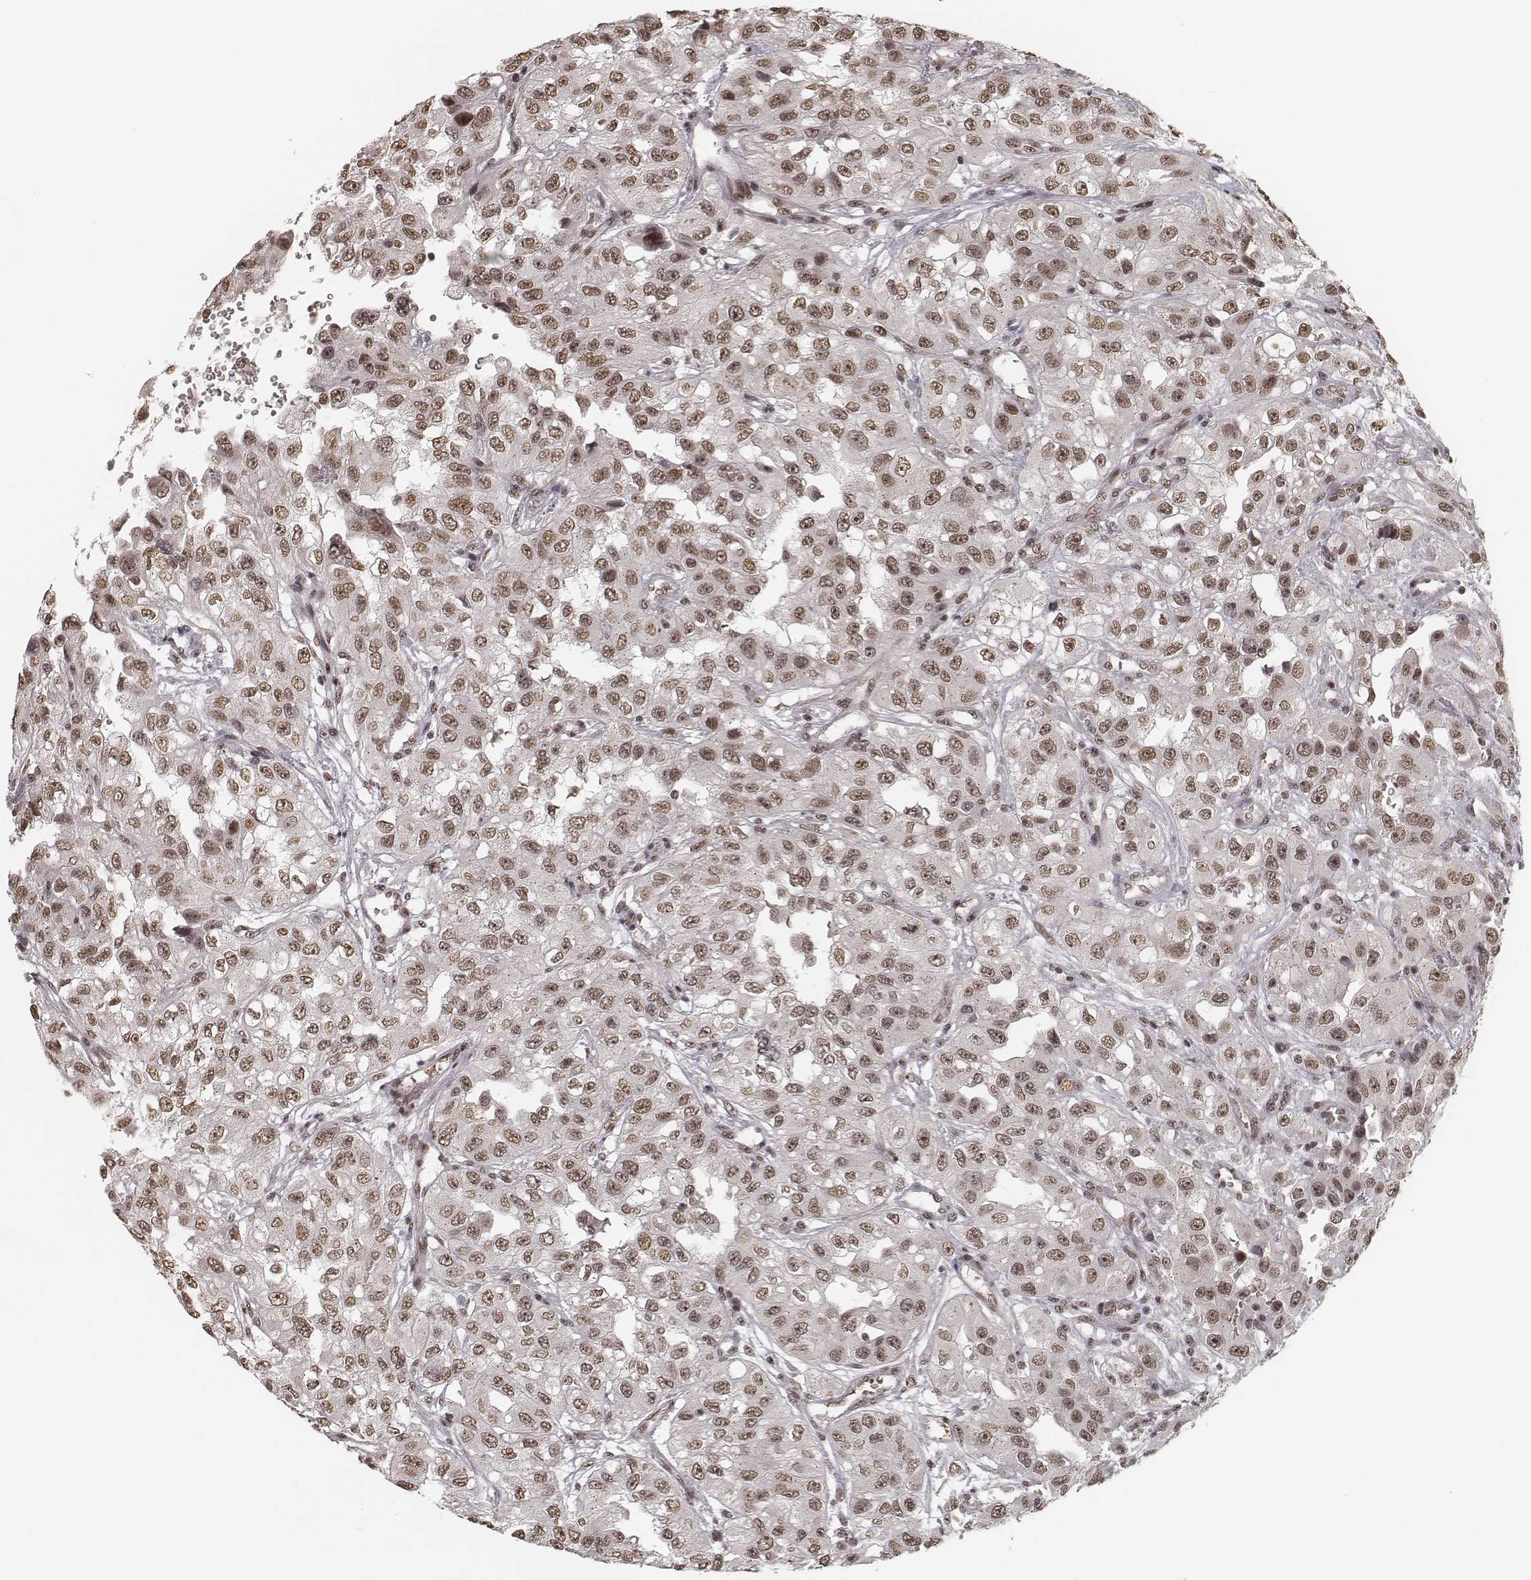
{"staining": {"intensity": "moderate", "quantity": ">75%", "location": "nuclear"}, "tissue": "renal cancer", "cell_type": "Tumor cells", "image_type": "cancer", "snomed": [{"axis": "morphology", "description": "Adenocarcinoma, NOS"}, {"axis": "topography", "description": "Kidney"}], "caption": "This micrograph shows renal cancer (adenocarcinoma) stained with IHC to label a protein in brown. The nuclear of tumor cells show moderate positivity for the protein. Nuclei are counter-stained blue.", "gene": "HMGA2", "patient": {"sex": "male", "age": 64}}